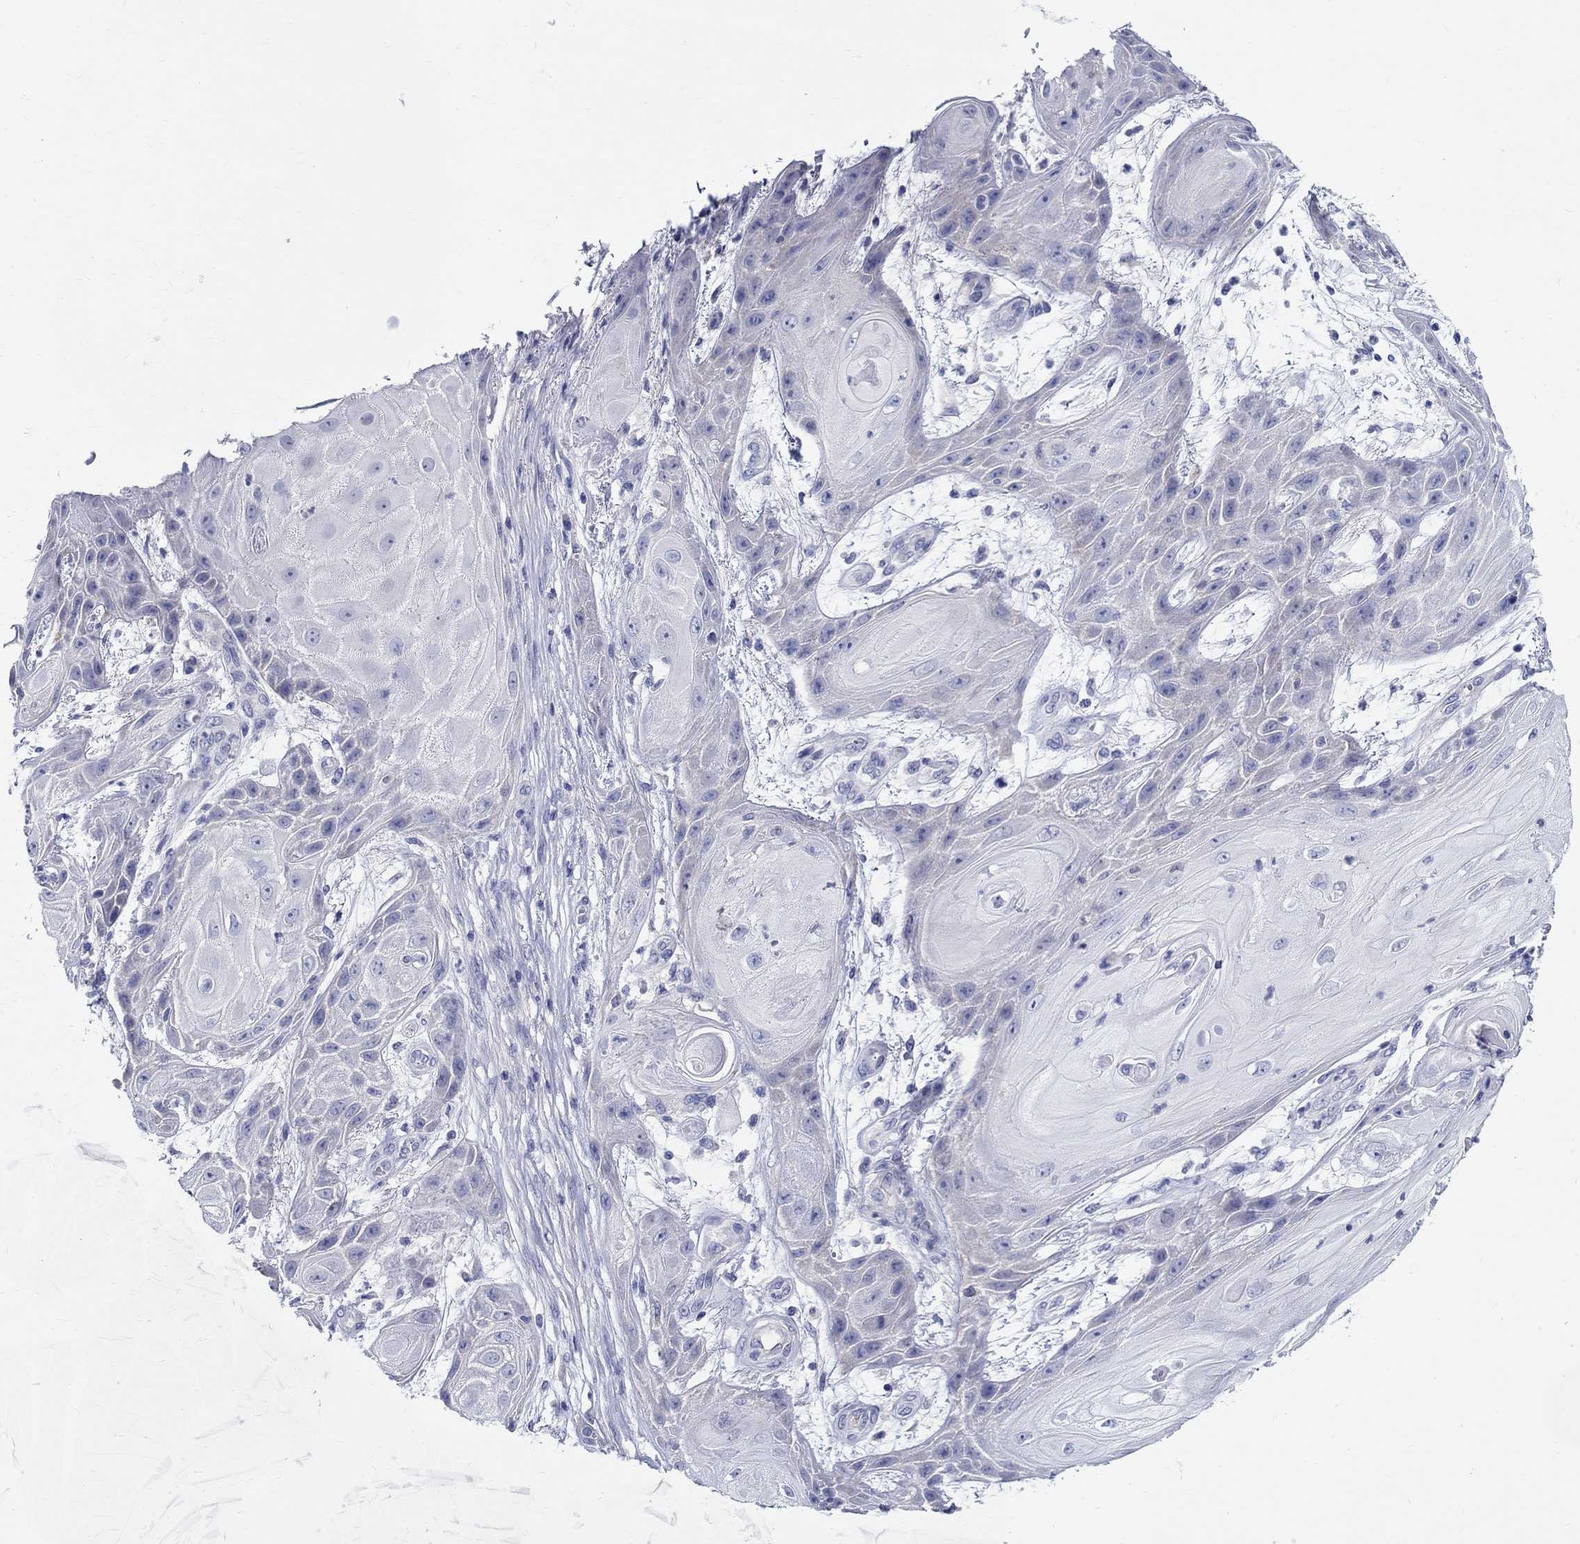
{"staining": {"intensity": "negative", "quantity": "none", "location": "none"}, "tissue": "skin cancer", "cell_type": "Tumor cells", "image_type": "cancer", "snomed": [{"axis": "morphology", "description": "Squamous cell carcinoma, NOS"}, {"axis": "topography", "description": "Skin"}], "caption": "Squamous cell carcinoma (skin) was stained to show a protein in brown. There is no significant expression in tumor cells.", "gene": "CRYGD", "patient": {"sex": "male", "age": 62}}